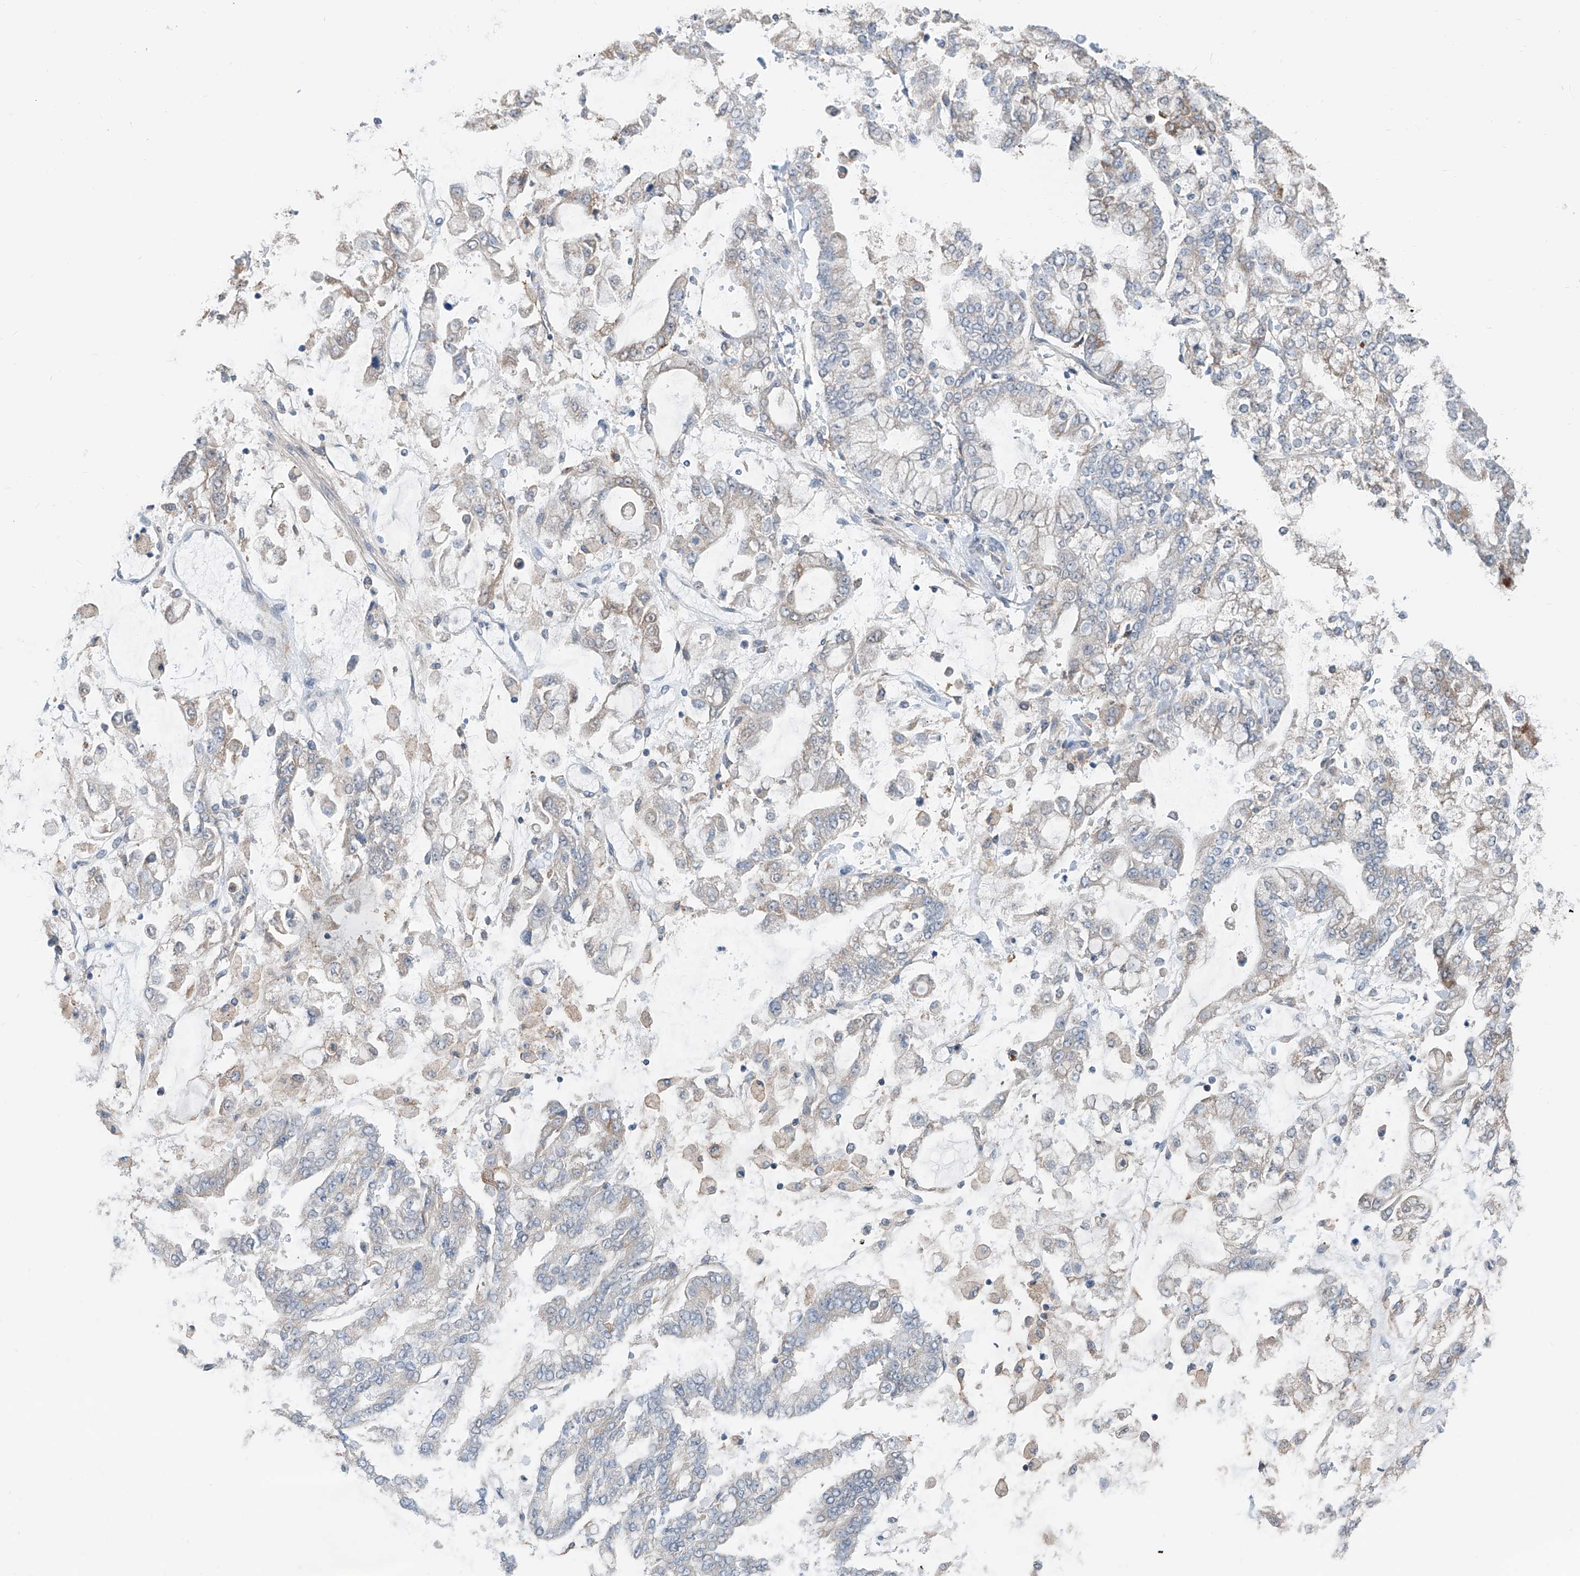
{"staining": {"intensity": "moderate", "quantity": "<25%", "location": "cytoplasmic/membranous"}, "tissue": "stomach cancer", "cell_type": "Tumor cells", "image_type": "cancer", "snomed": [{"axis": "morphology", "description": "Normal tissue, NOS"}, {"axis": "morphology", "description": "Adenocarcinoma, NOS"}, {"axis": "topography", "description": "Stomach, upper"}, {"axis": "topography", "description": "Stomach"}], "caption": "The immunohistochemical stain highlights moderate cytoplasmic/membranous positivity in tumor cells of stomach cancer tissue.", "gene": "KCNK10", "patient": {"sex": "male", "age": 76}}